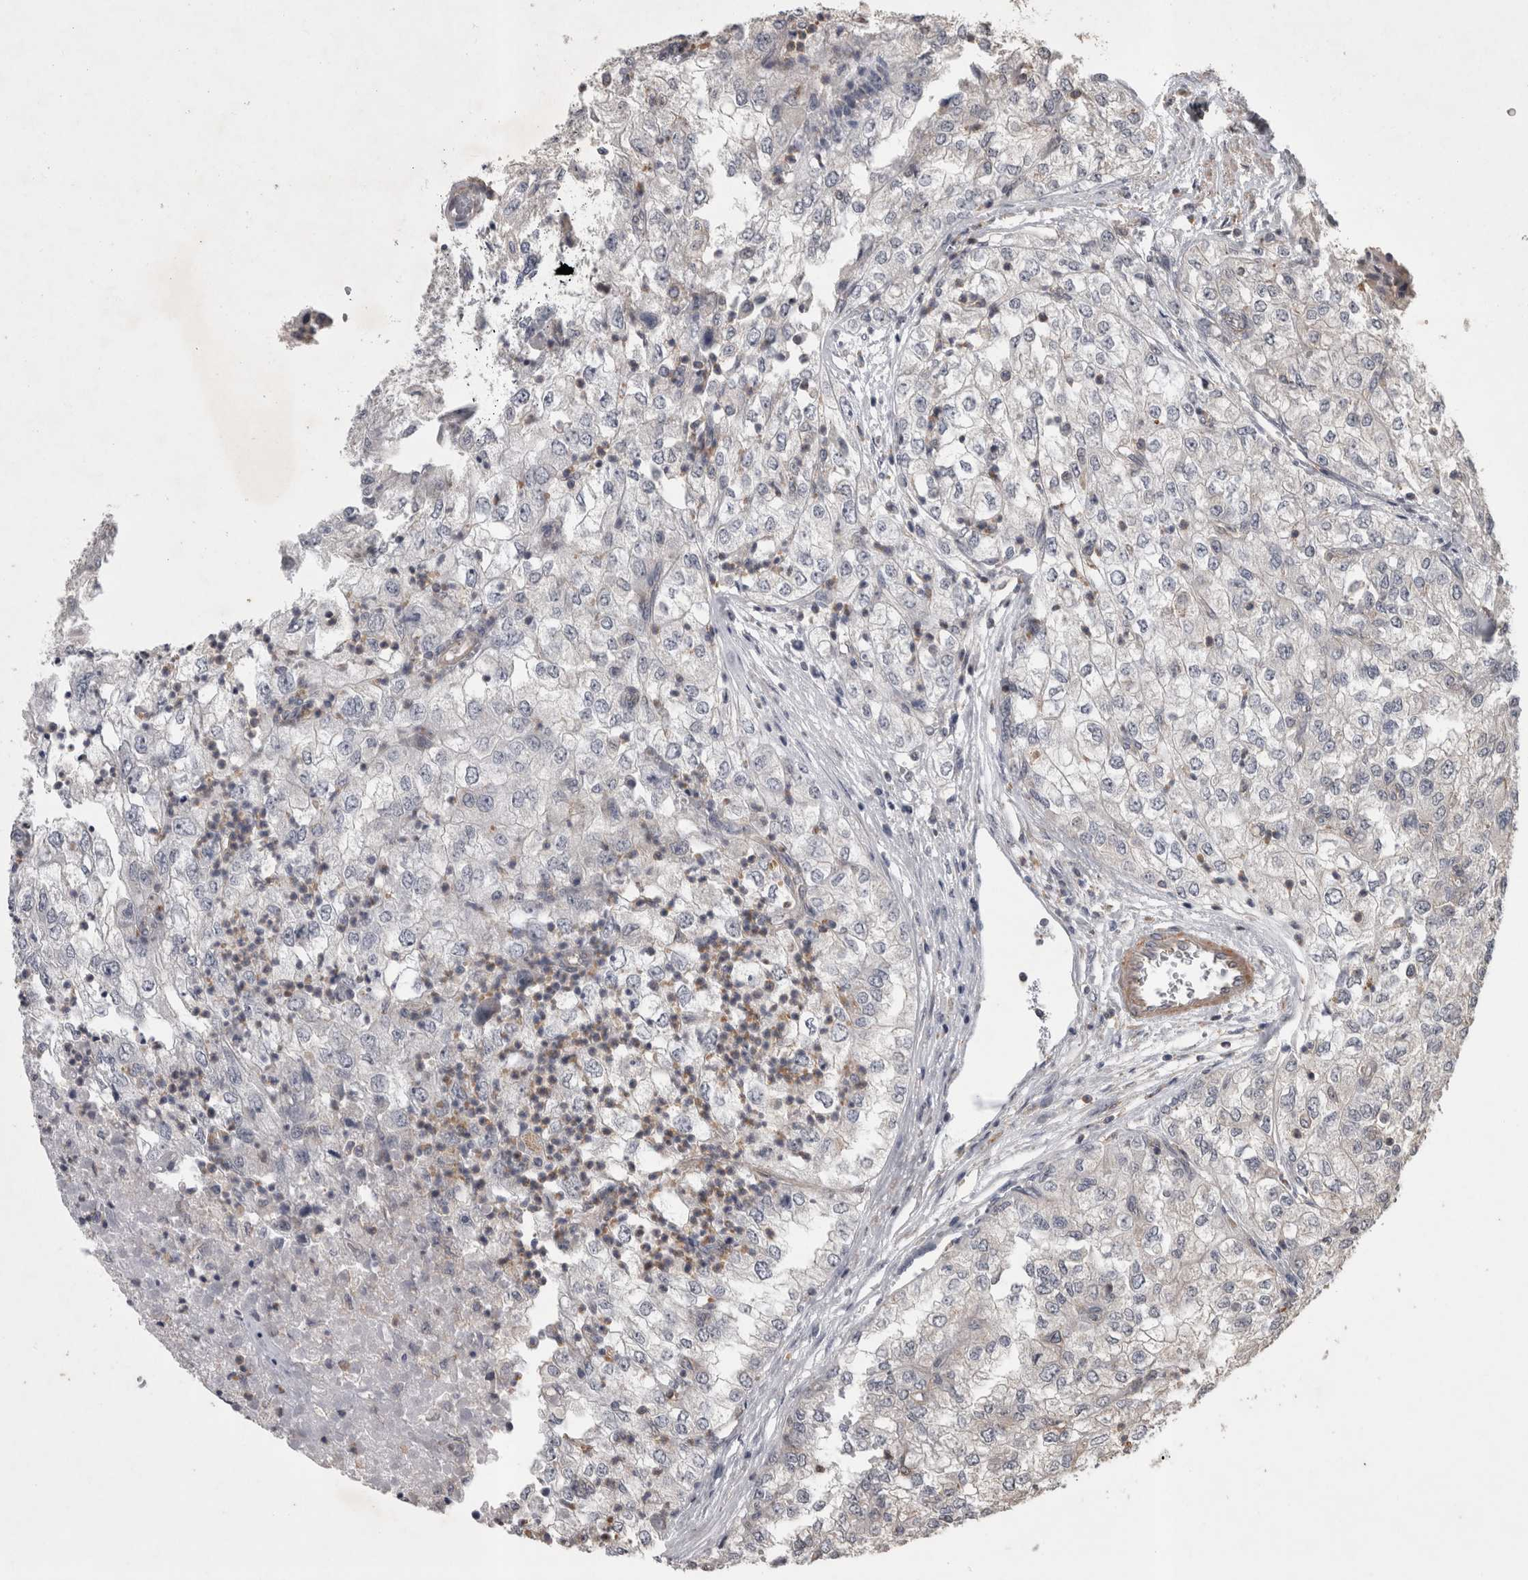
{"staining": {"intensity": "negative", "quantity": "none", "location": "none"}, "tissue": "renal cancer", "cell_type": "Tumor cells", "image_type": "cancer", "snomed": [{"axis": "morphology", "description": "Adenocarcinoma, NOS"}, {"axis": "topography", "description": "Kidney"}], "caption": "IHC of renal cancer shows no staining in tumor cells.", "gene": "SPATA48", "patient": {"sex": "female", "age": 54}}